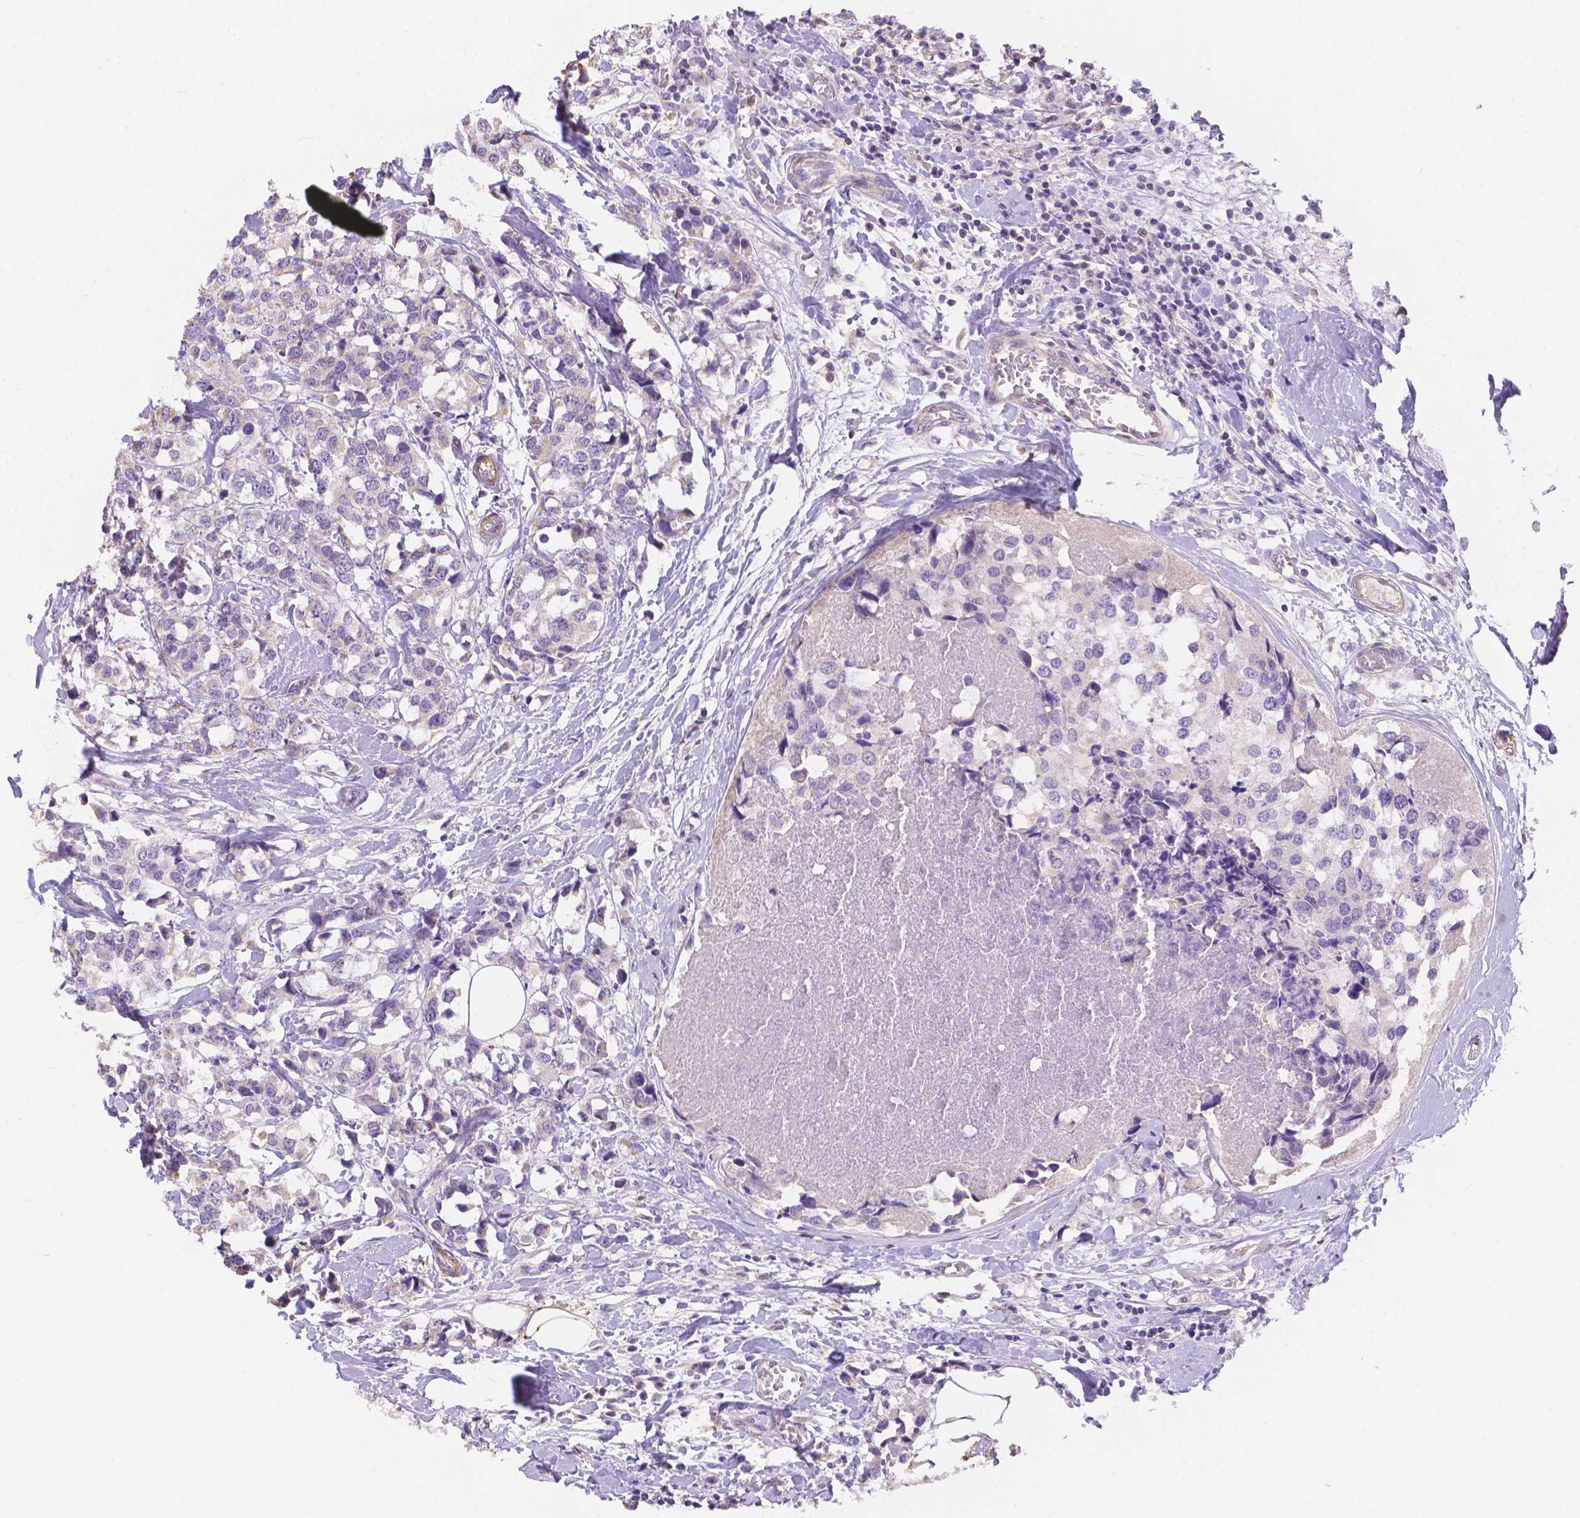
{"staining": {"intensity": "negative", "quantity": "none", "location": "none"}, "tissue": "breast cancer", "cell_type": "Tumor cells", "image_type": "cancer", "snomed": [{"axis": "morphology", "description": "Lobular carcinoma"}, {"axis": "topography", "description": "Breast"}], "caption": "Immunohistochemistry photomicrograph of neoplastic tissue: breast lobular carcinoma stained with DAB (3,3'-diaminobenzidine) exhibits no significant protein staining in tumor cells. (DAB (3,3'-diaminobenzidine) immunohistochemistry (IHC) visualized using brightfield microscopy, high magnification).", "gene": "NXPE2", "patient": {"sex": "female", "age": 59}}